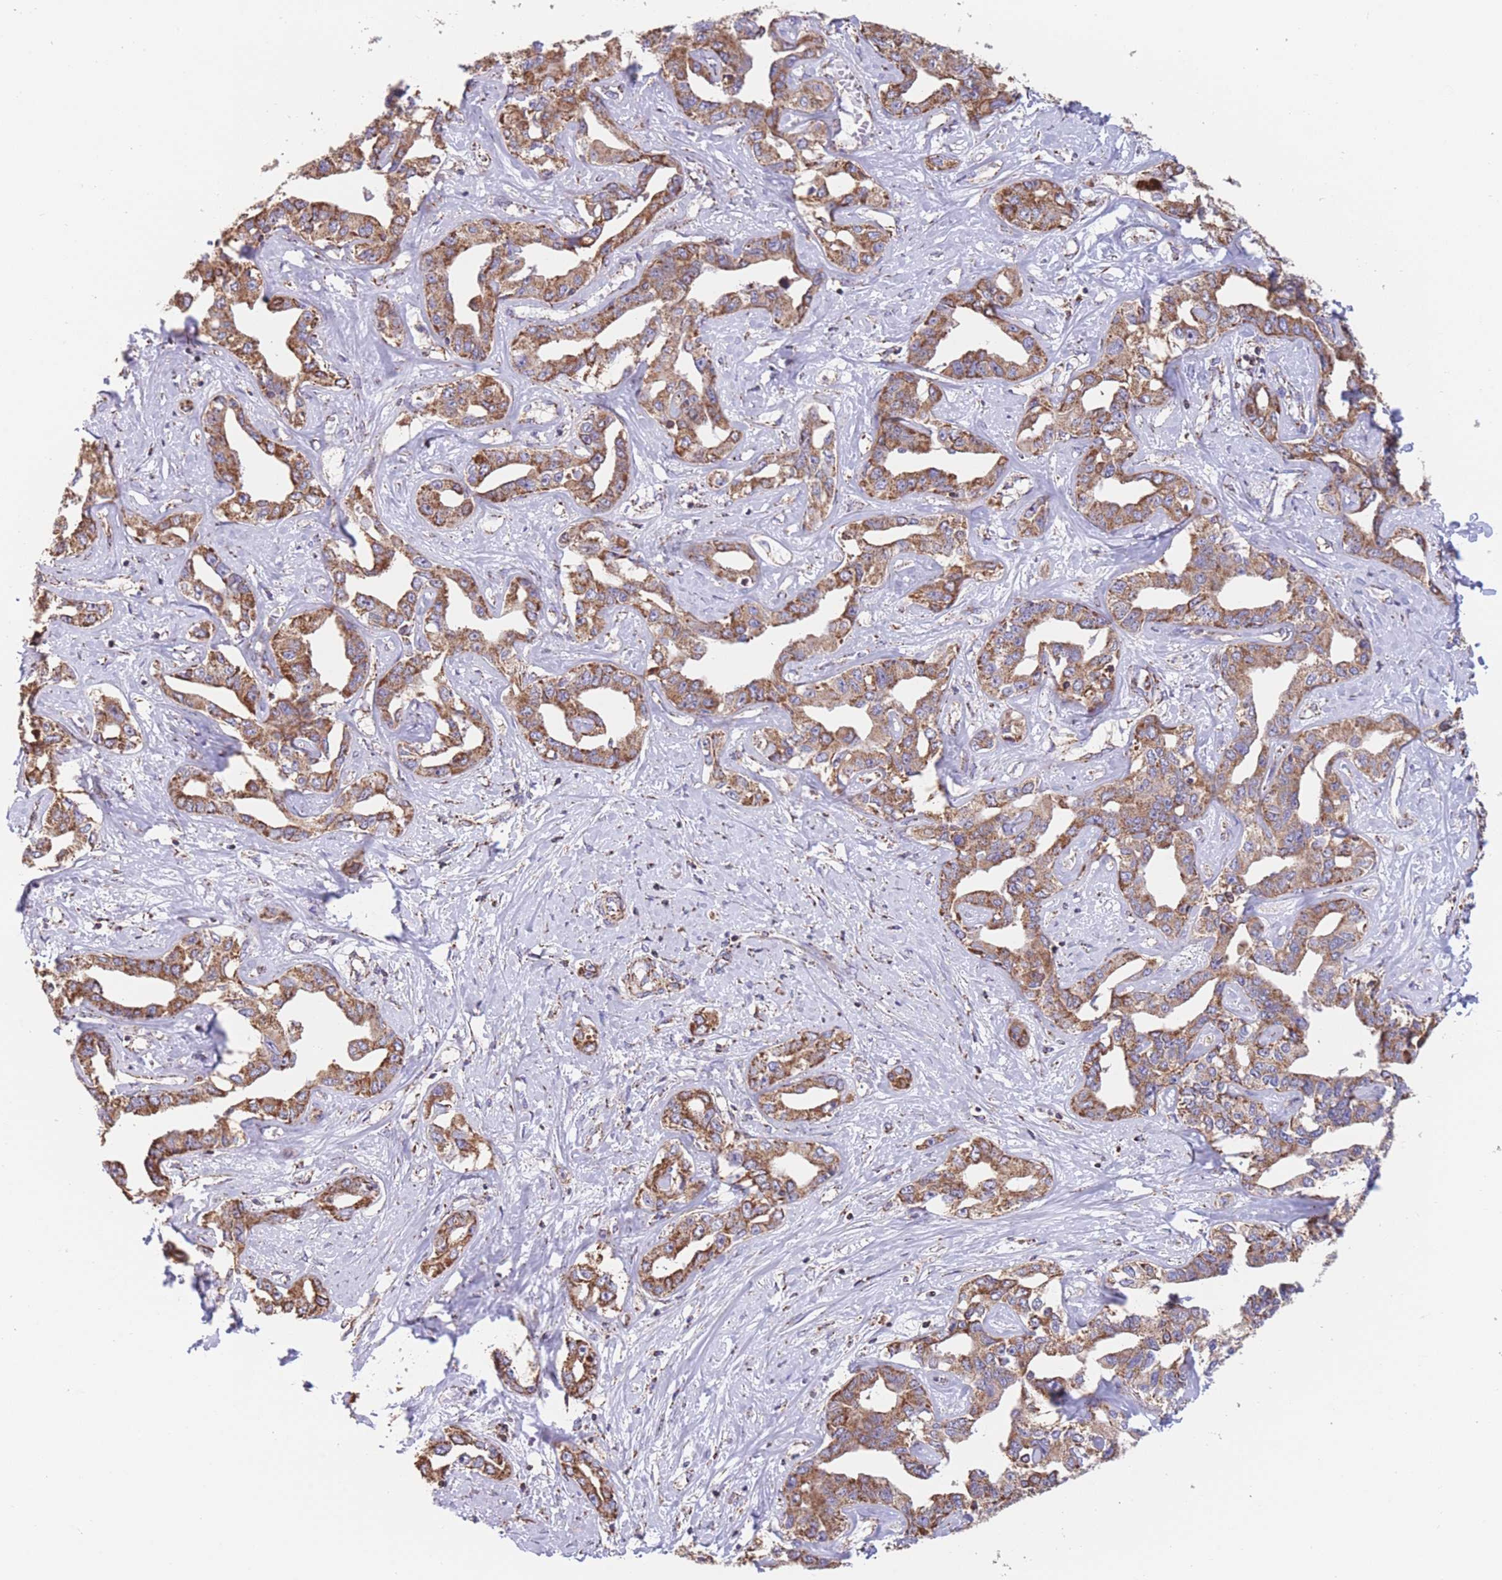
{"staining": {"intensity": "strong", "quantity": ">75%", "location": "cytoplasmic/membranous"}, "tissue": "liver cancer", "cell_type": "Tumor cells", "image_type": "cancer", "snomed": [{"axis": "morphology", "description": "Cholangiocarcinoma"}, {"axis": "topography", "description": "Liver"}], "caption": "Immunohistochemical staining of liver cancer (cholangiocarcinoma) displays high levels of strong cytoplasmic/membranous staining in about >75% of tumor cells. The staining is performed using DAB (3,3'-diaminobenzidine) brown chromogen to label protein expression. The nuclei are counter-stained blue using hematoxylin.", "gene": "FKBP8", "patient": {"sex": "male", "age": 59}}